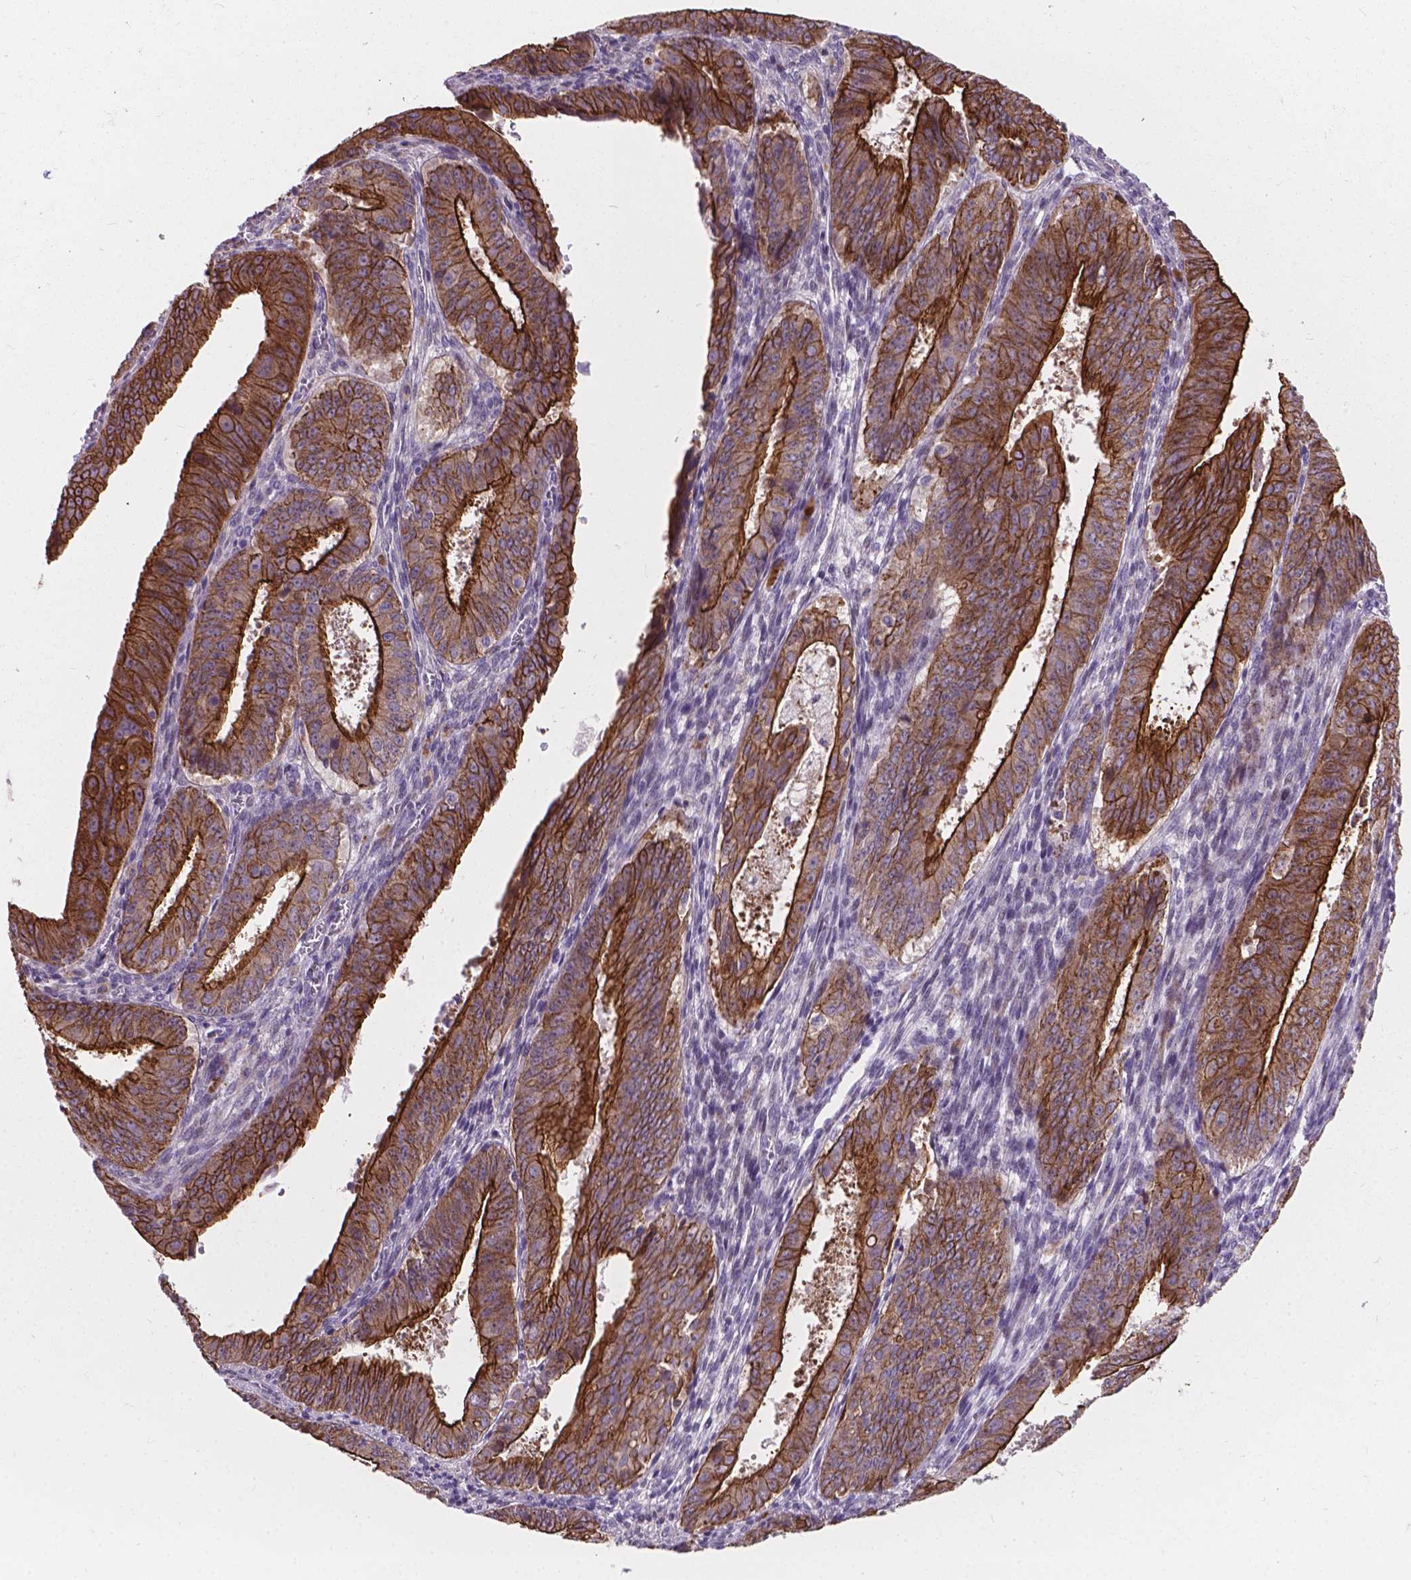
{"staining": {"intensity": "moderate", "quantity": ">75%", "location": "cytoplasmic/membranous"}, "tissue": "ovarian cancer", "cell_type": "Tumor cells", "image_type": "cancer", "snomed": [{"axis": "morphology", "description": "Carcinoma, endometroid"}, {"axis": "topography", "description": "Ovary"}], "caption": "Ovarian endometroid carcinoma stained with a brown dye reveals moderate cytoplasmic/membranous positive positivity in about >75% of tumor cells.", "gene": "MYH14", "patient": {"sex": "female", "age": 42}}